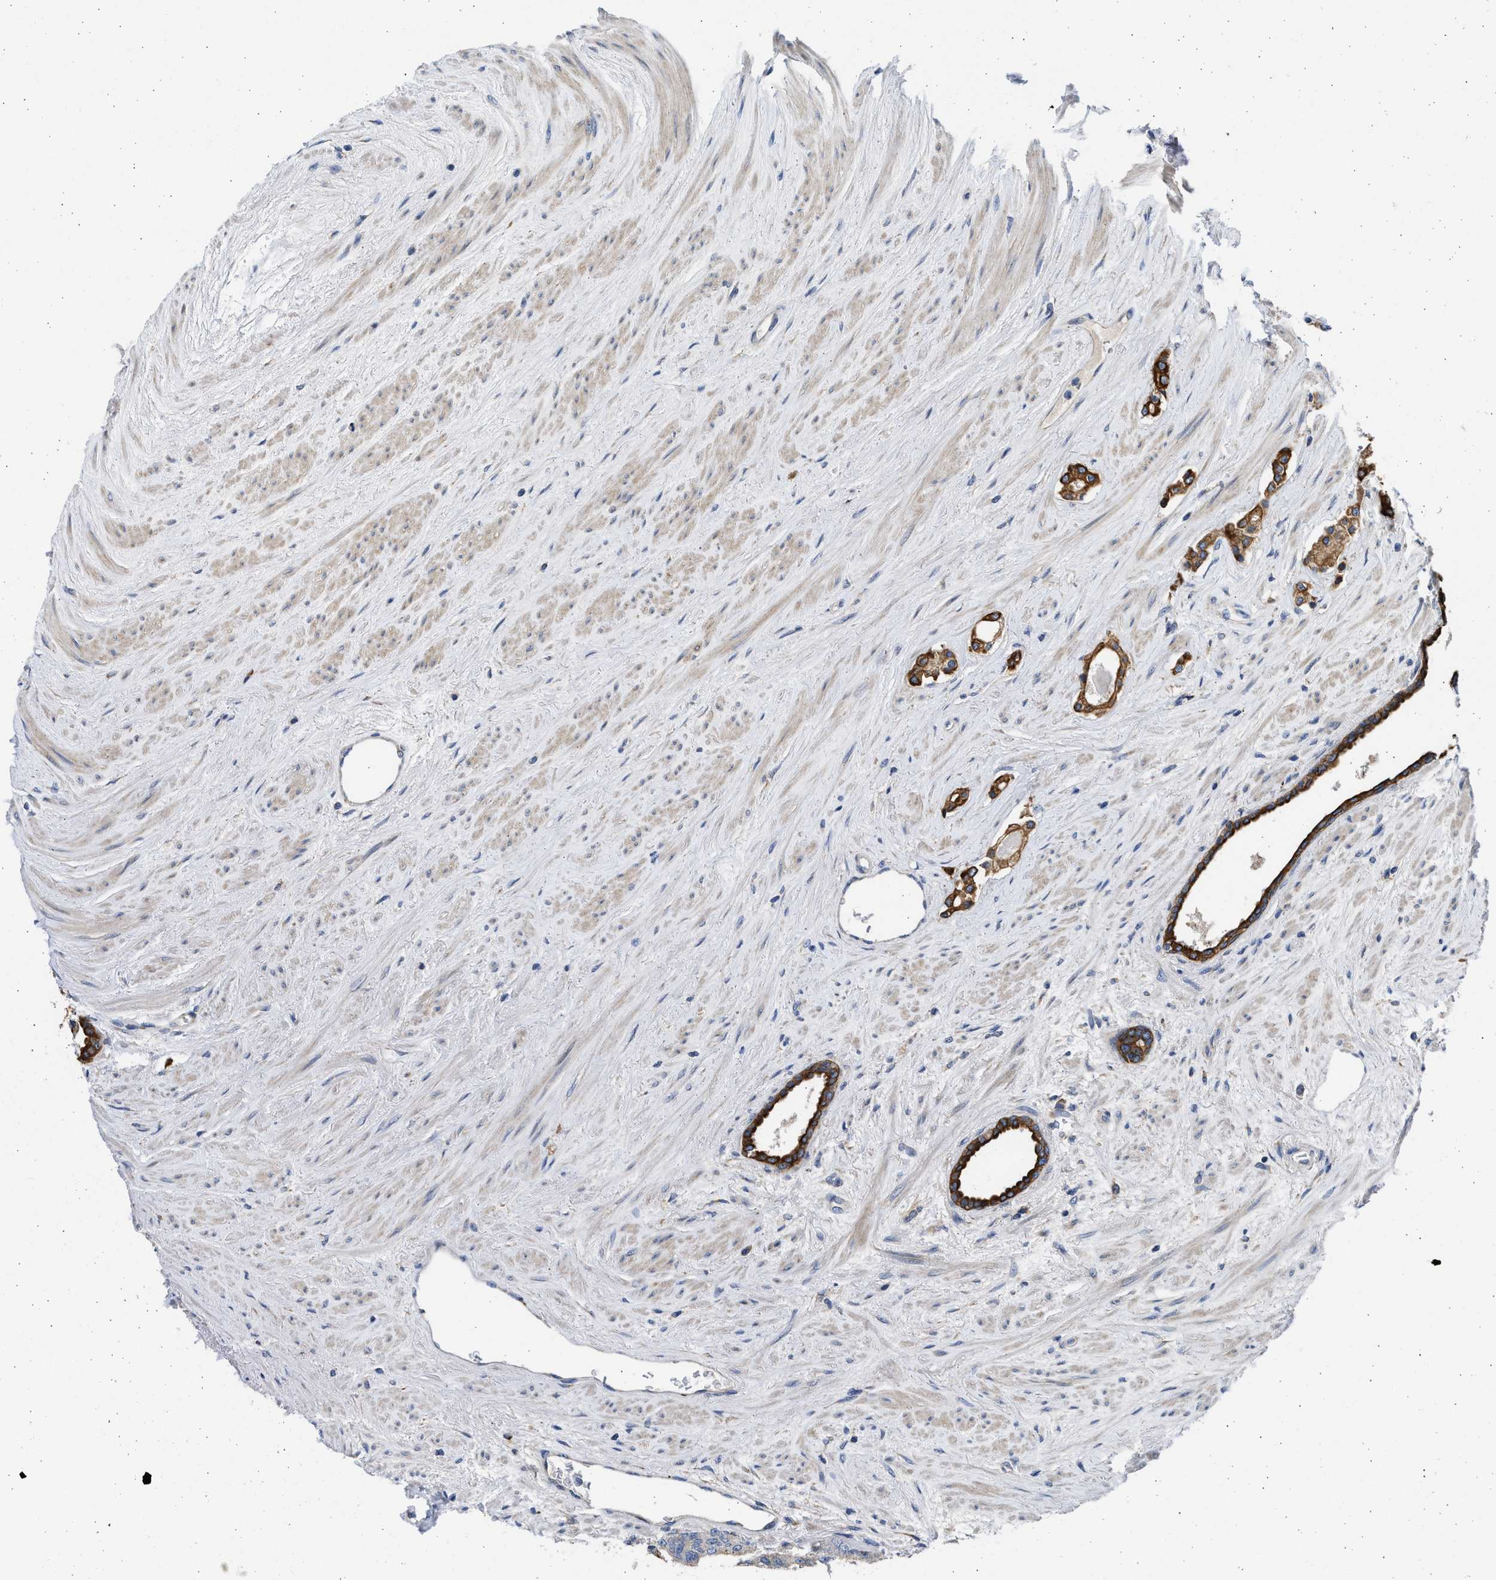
{"staining": {"intensity": "strong", "quantity": ">75%", "location": "cytoplasmic/membranous"}, "tissue": "prostate cancer", "cell_type": "Tumor cells", "image_type": "cancer", "snomed": [{"axis": "morphology", "description": "Adenocarcinoma, High grade"}, {"axis": "topography", "description": "Prostate"}], "caption": "Protein staining reveals strong cytoplasmic/membranous positivity in approximately >75% of tumor cells in prostate high-grade adenocarcinoma.", "gene": "PLD2", "patient": {"sex": "male", "age": 71}}